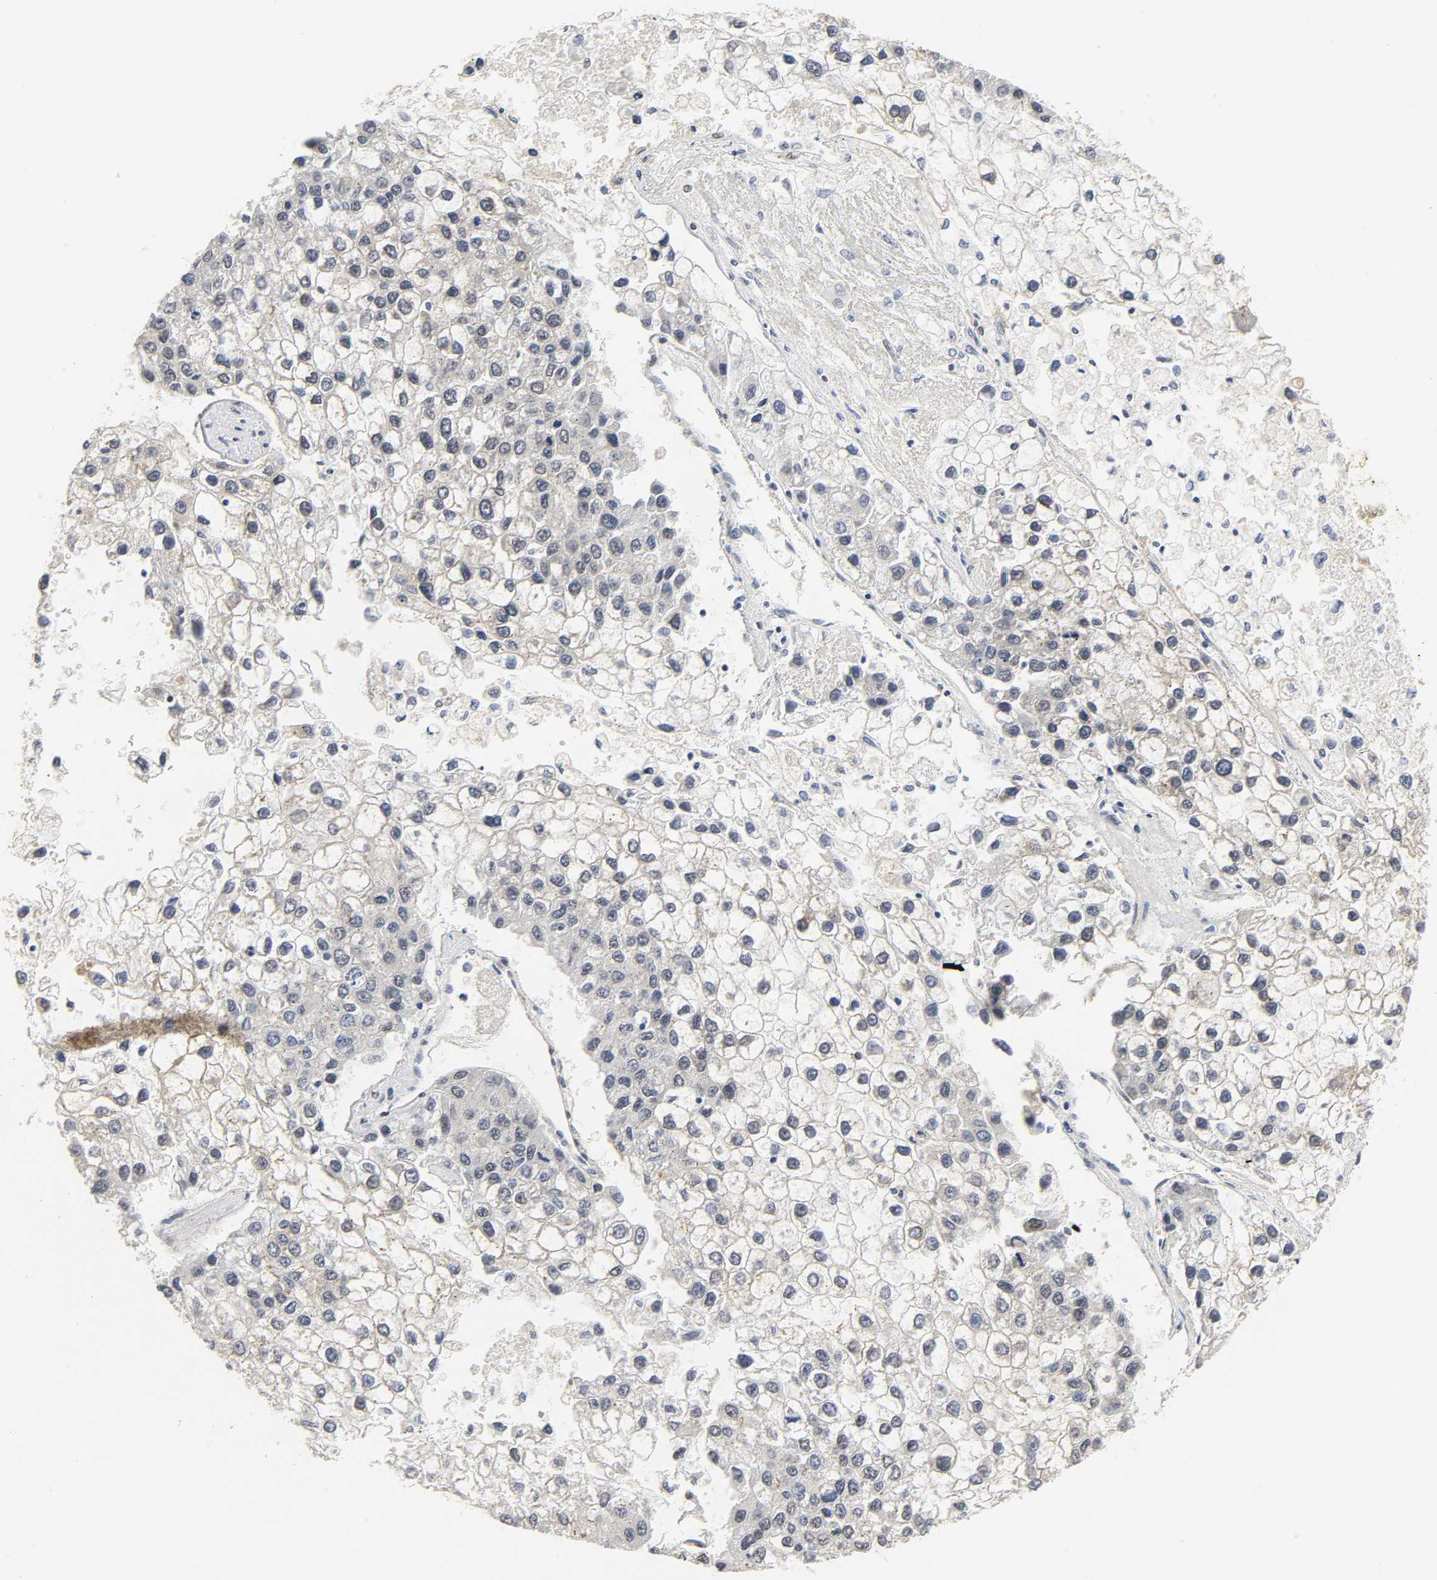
{"staining": {"intensity": "negative", "quantity": "none", "location": "none"}, "tissue": "liver cancer", "cell_type": "Tumor cells", "image_type": "cancer", "snomed": [{"axis": "morphology", "description": "Carcinoma, Hepatocellular, NOS"}, {"axis": "topography", "description": "Liver"}], "caption": "DAB (3,3'-diaminobenzidine) immunohistochemical staining of human liver hepatocellular carcinoma reveals no significant expression in tumor cells. The staining is performed using DAB brown chromogen with nuclei counter-stained in using hematoxylin.", "gene": "NCOA6", "patient": {"sex": "female", "age": 66}}